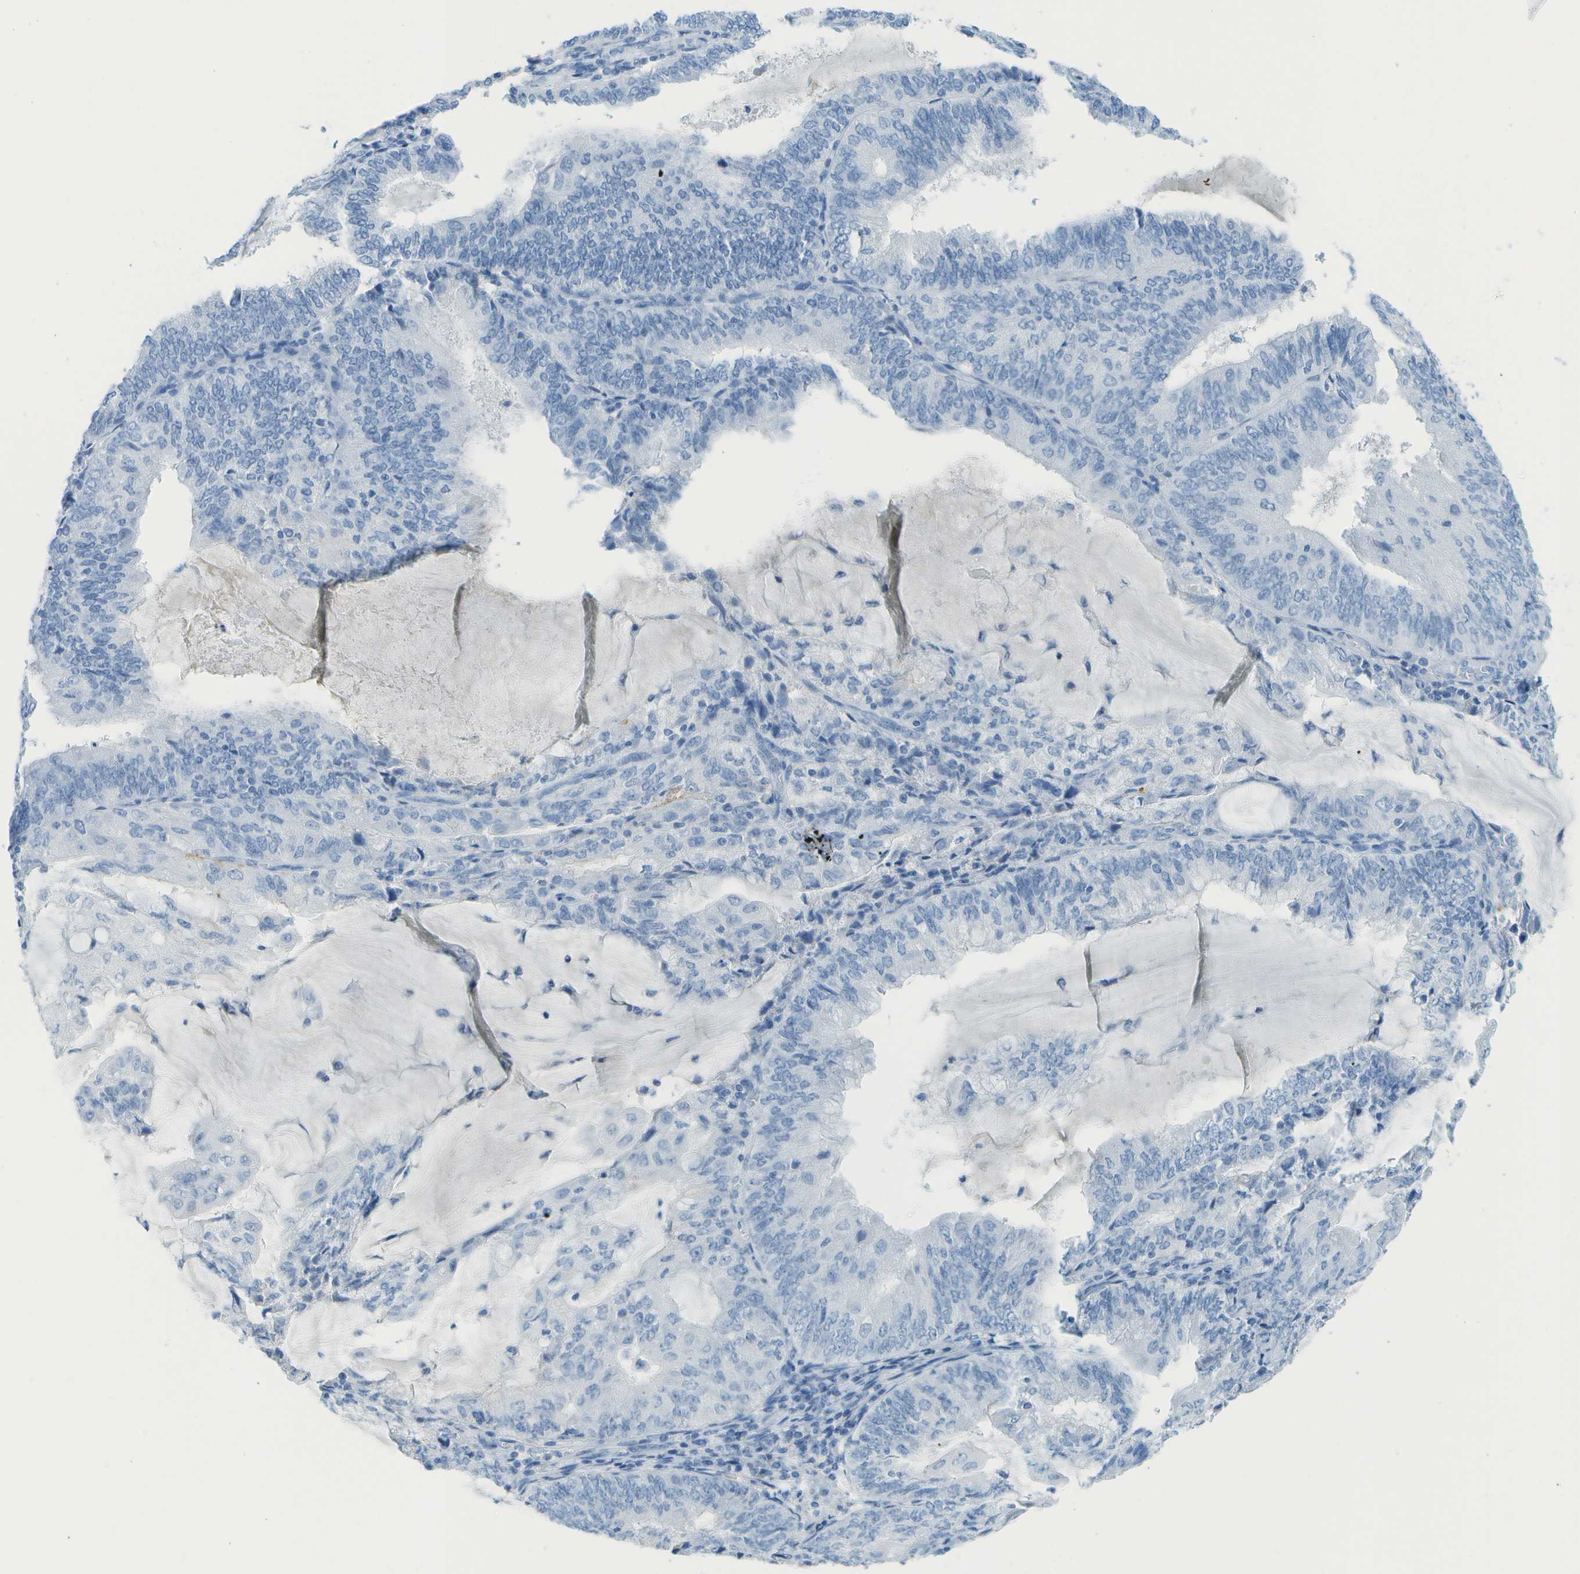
{"staining": {"intensity": "negative", "quantity": "none", "location": "none"}, "tissue": "endometrial cancer", "cell_type": "Tumor cells", "image_type": "cancer", "snomed": [{"axis": "morphology", "description": "Adenocarcinoma, NOS"}, {"axis": "topography", "description": "Endometrium"}], "caption": "Photomicrograph shows no significant protein staining in tumor cells of endometrial cancer. (DAB (3,3'-diaminobenzidine) immunohistochemistry, high magnification).", "gene": "C1S", "patient": {"sex": "female", "age": 81}}